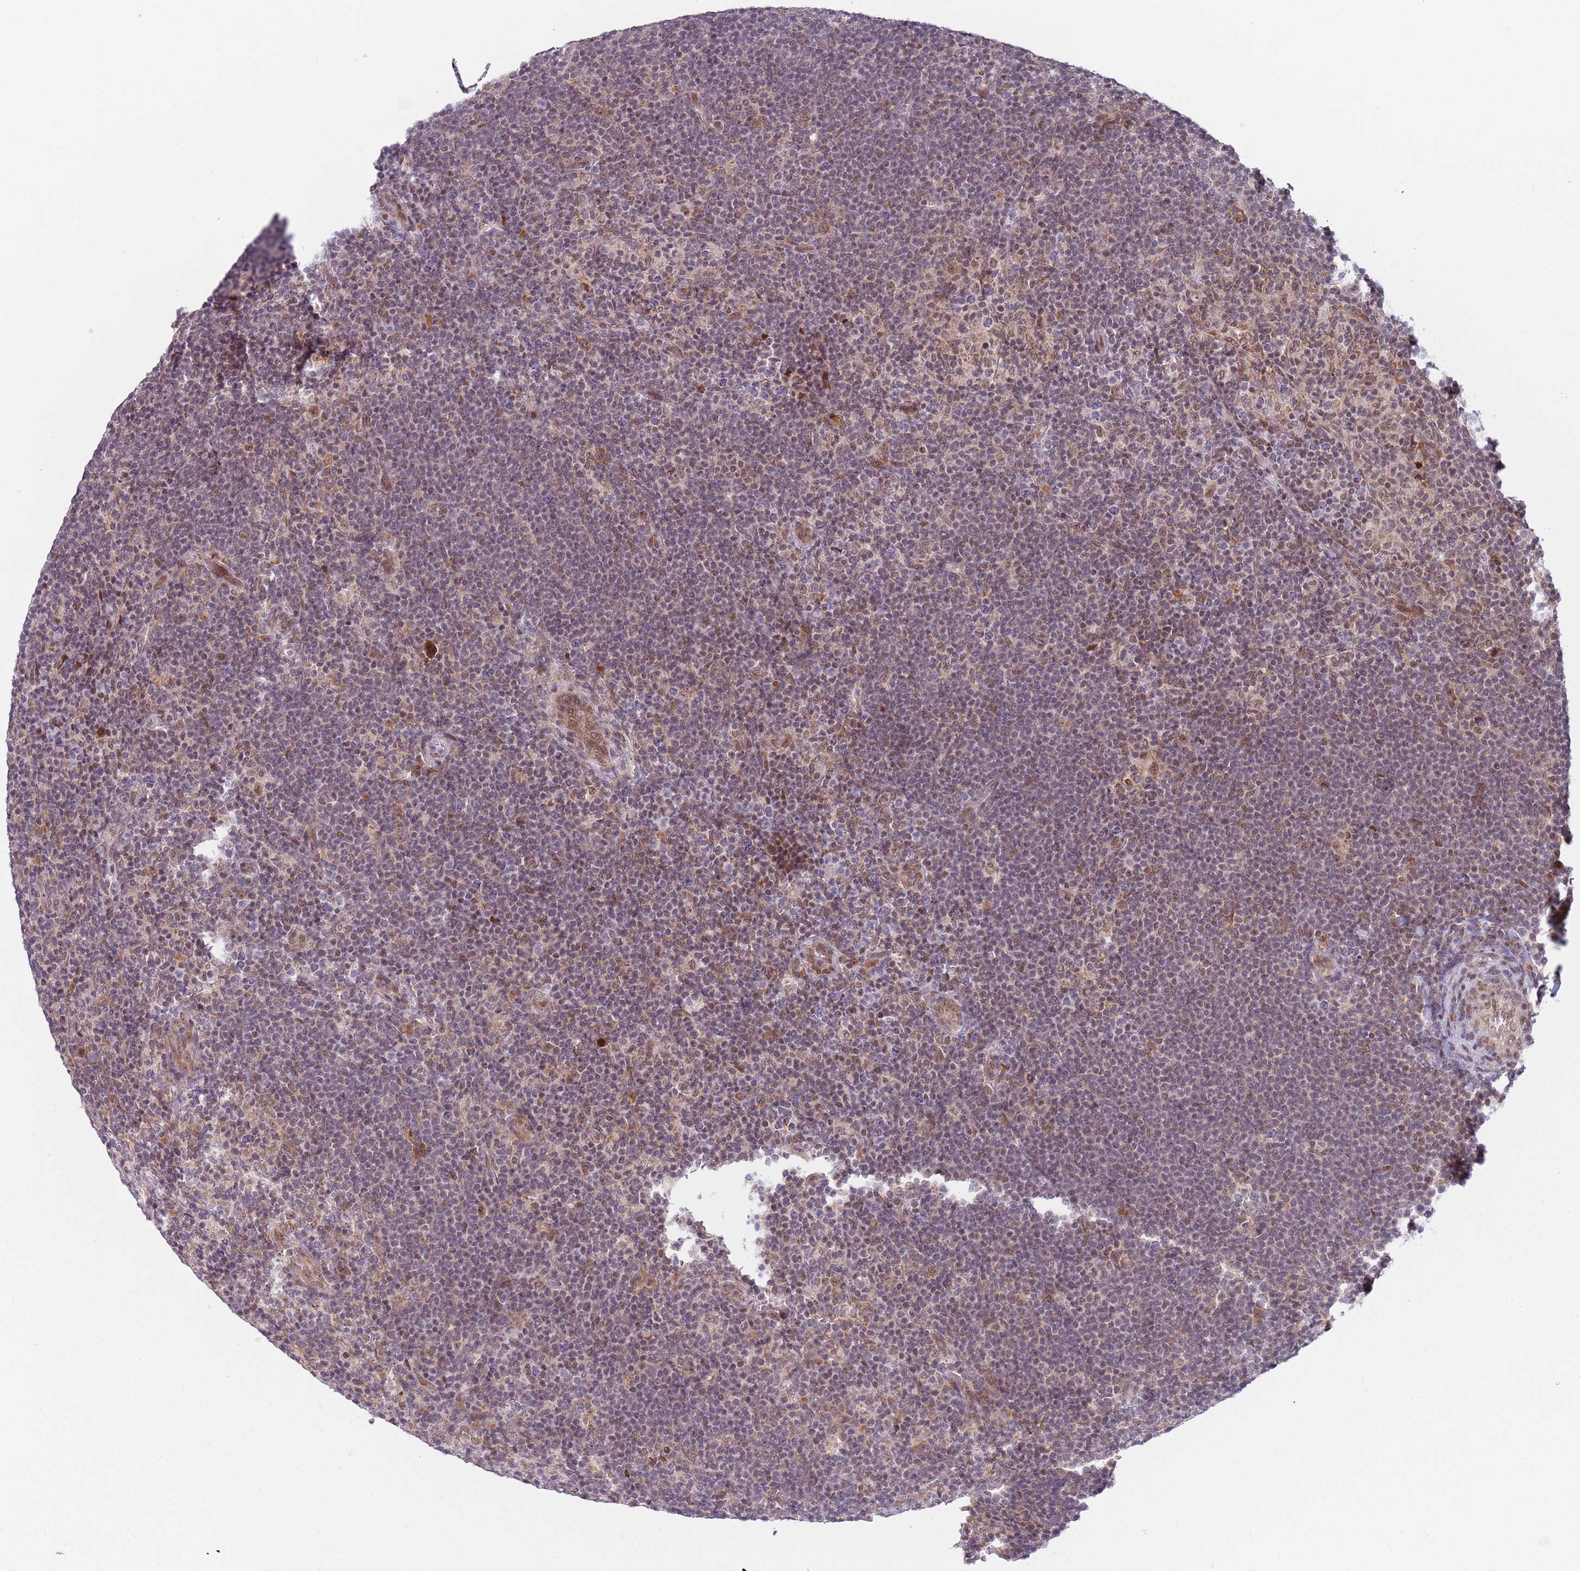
{"staining": {"intensity": "moderate", "quantity": "25%-75%", "location": "cytoplasmic/membranous,nuclear"}, "tissue": "lymphoma", "cell_type": "Tumor cells", "image_type": "cancer", "snomed": [{"axis": "morphology", "description": "Hodgkin's disease, NOS"}, {"axis": "topography", "description": "Lymph node"}], "caption": "Lymphoma stained with immunohistochemistry (IHC) displays moderate cytoplasmic/membranous and nuclear staining in approximately 25%-75% of tumor cells. (IHC, brightfield microscopy, high magnification).", "gene": "SLC25A32", "patient": {"sex": "female", "age": 57}}